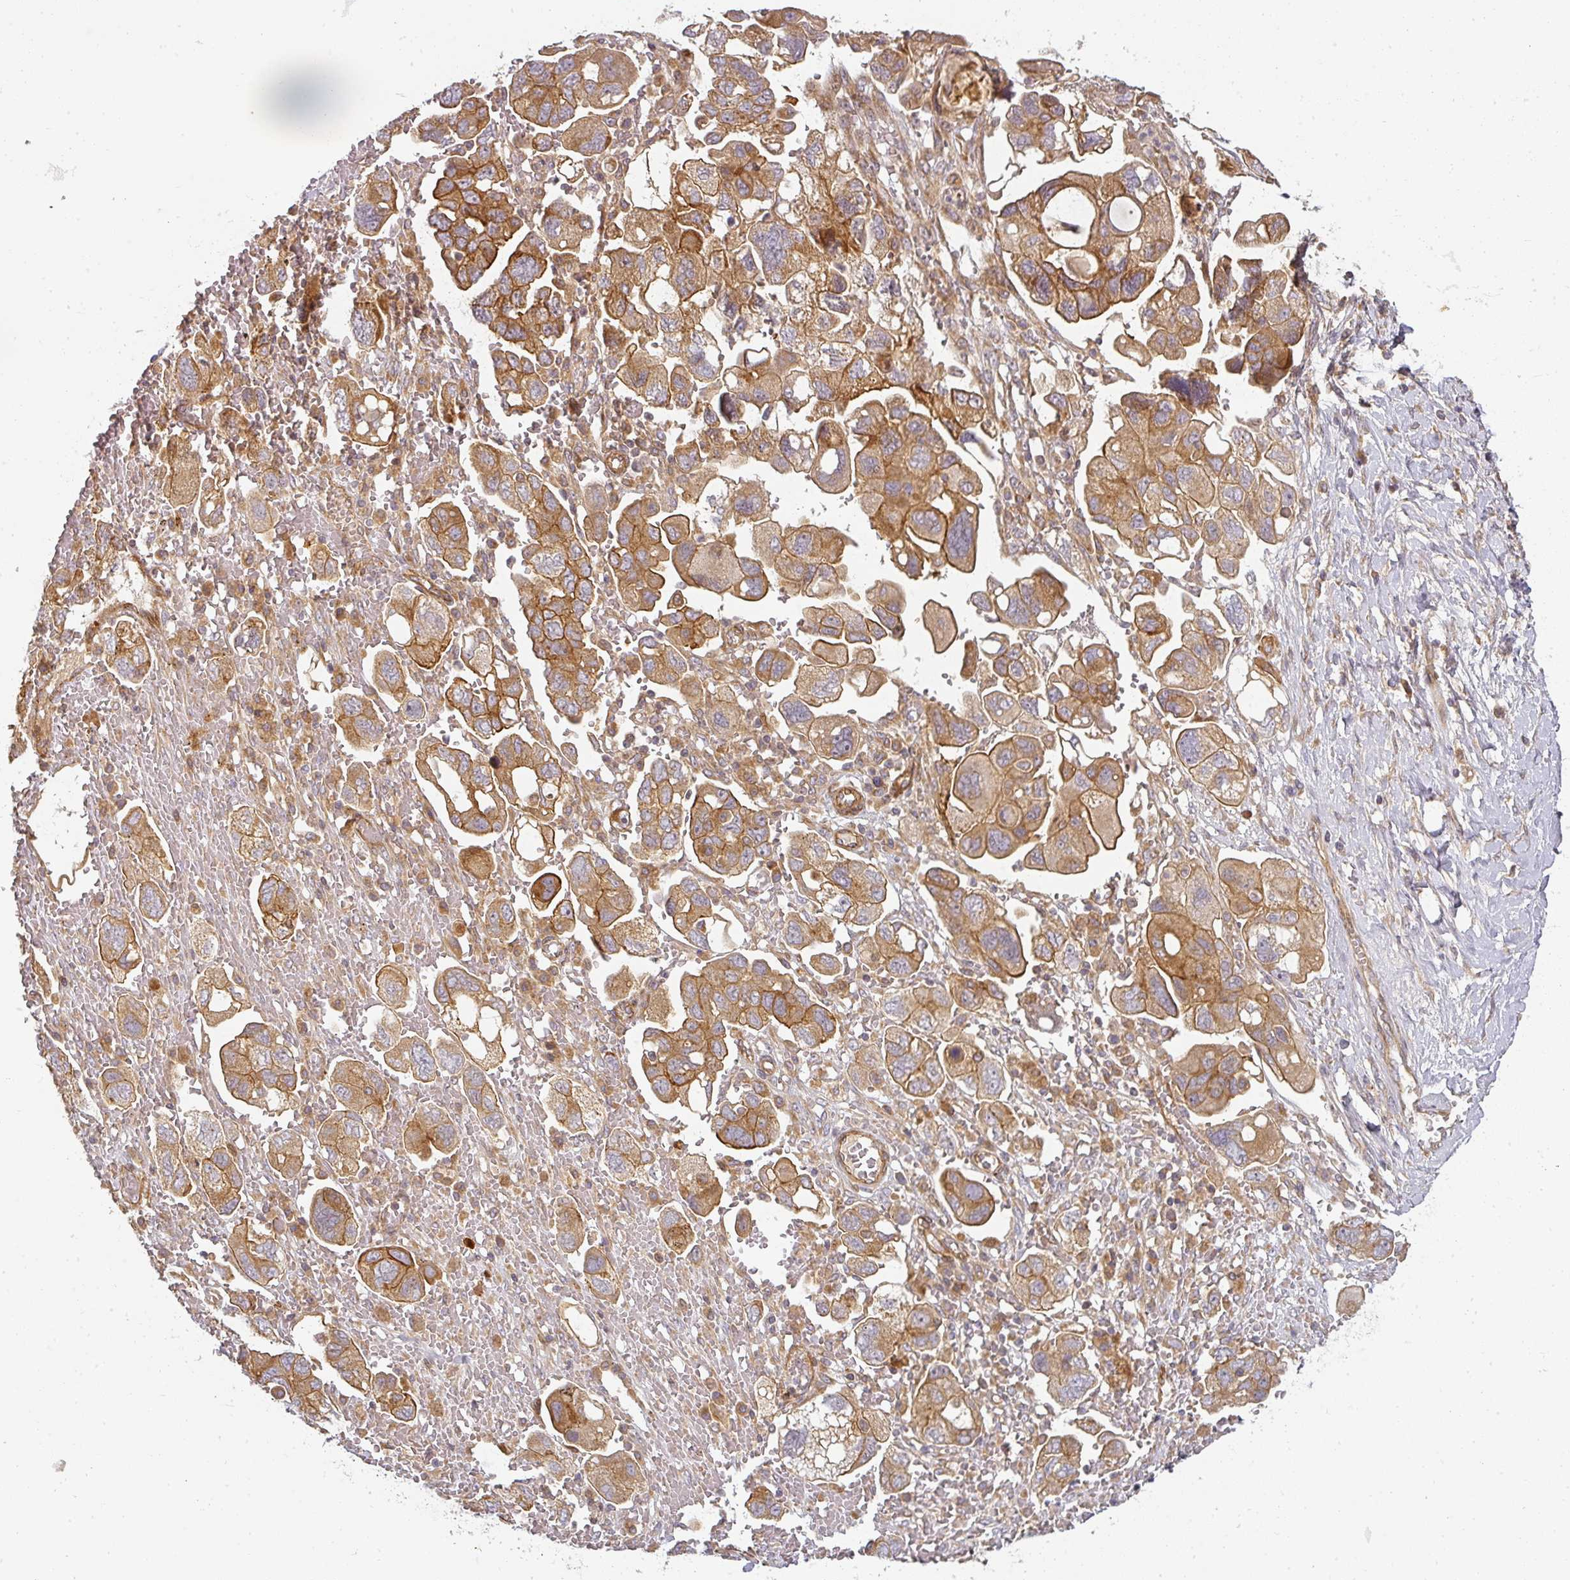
{"staining": {"intensity": "moderate", "quantity": ">75%", "location": "cytoplasmic/membranous"}, "tissue": "ovarian cancer", "cell_type": "Tumor cells", "image_type": "cancer", "snomed": [{"axis": "morphology", "description": "Carcinoma, NOS"}, {"axis": "morphology", "description": "Cystadenocarcinoma, serous, NOS"}, {"axis": "topography", "description": "Ovary"}], "caption": "DAB (3,3'-diaminobenzidine) immunohistochemical staining of human ovarian carcinoma reveals moderate cytoplasmic/membranous protein staining in approximately >75% of tumor cells. (Brightfield microscopy of DAB IHC at high magnification).", "gene": "CNOT1", "patient": {"sex": "female", "age": 69}}